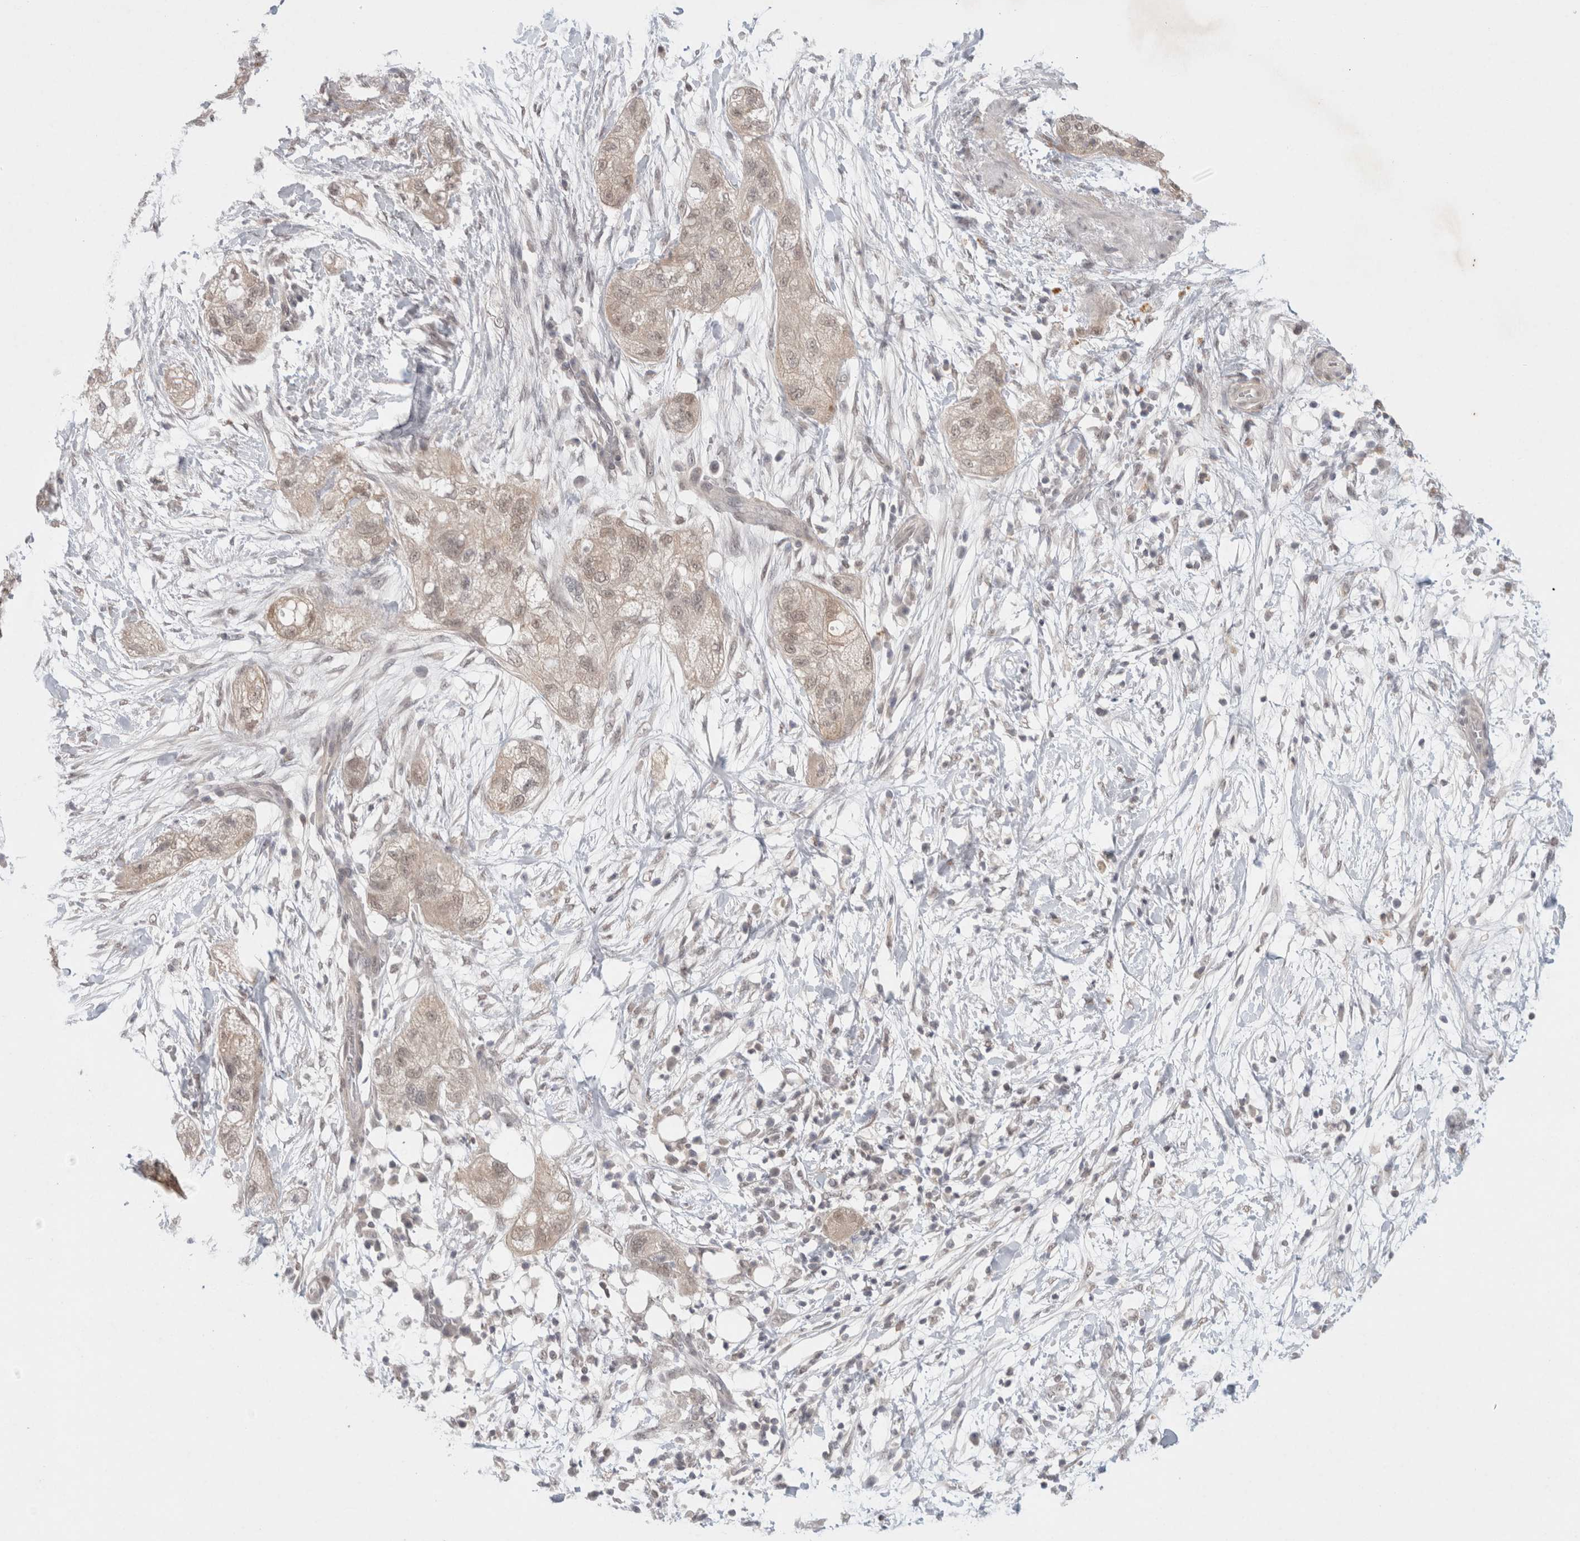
{"staining": {"intensity": "negative", "quantity": "none", "location": "none"}, "tissue": "pancreatic cancer", "cell_type": "Tumor cells", "image_type": "cancer", "snomed": [{"axis": "morphology", "description": "Adenocarcinoma, NOS"}, {"axis": "topography", "description": "Pancreas"}], "caption": "Tumor cells are negative for brown protein staining in pancreatic adenocarcinoma.", "gene": "FBXO42", "patient": {"sex": "female", "age": 78}}